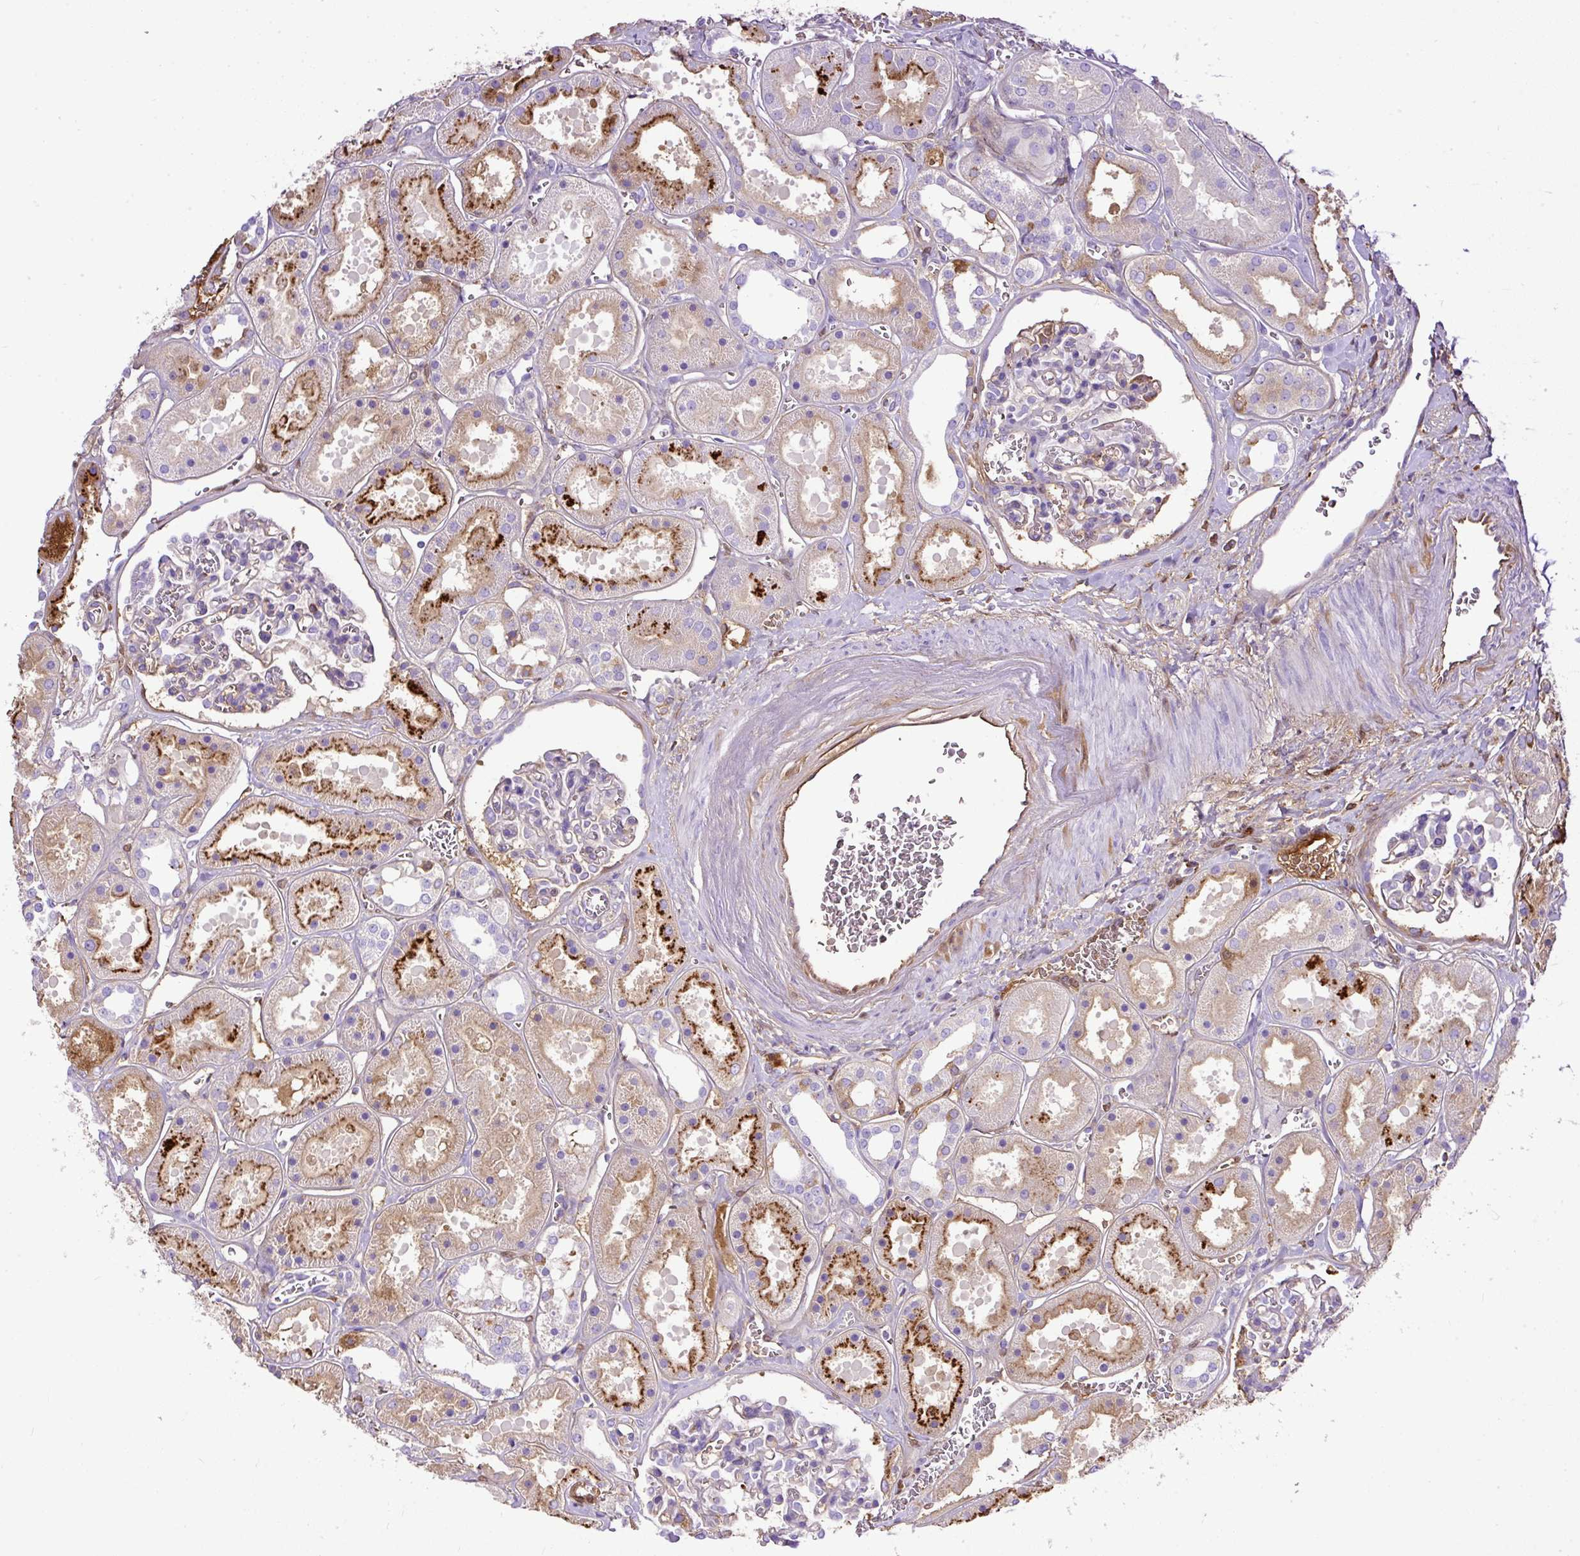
{"staining": {"intensity": "negative", "quantity": "none", "location": "none"}, "tissue": "kidney", "cell_type": "Cells in glomeruli", "image_type": "normal", "snomed": [{"axis": "morphology", "description": "Normal tissue, NOS"}, {"axis": "topography", "description": "Kidney"}], "caption": "Human kidney stained for a protein using IHC reveals no positivity in cells in glomeruli.", "gene": "CLEC3B", "patient": {"sex": "female", "age": 41}}